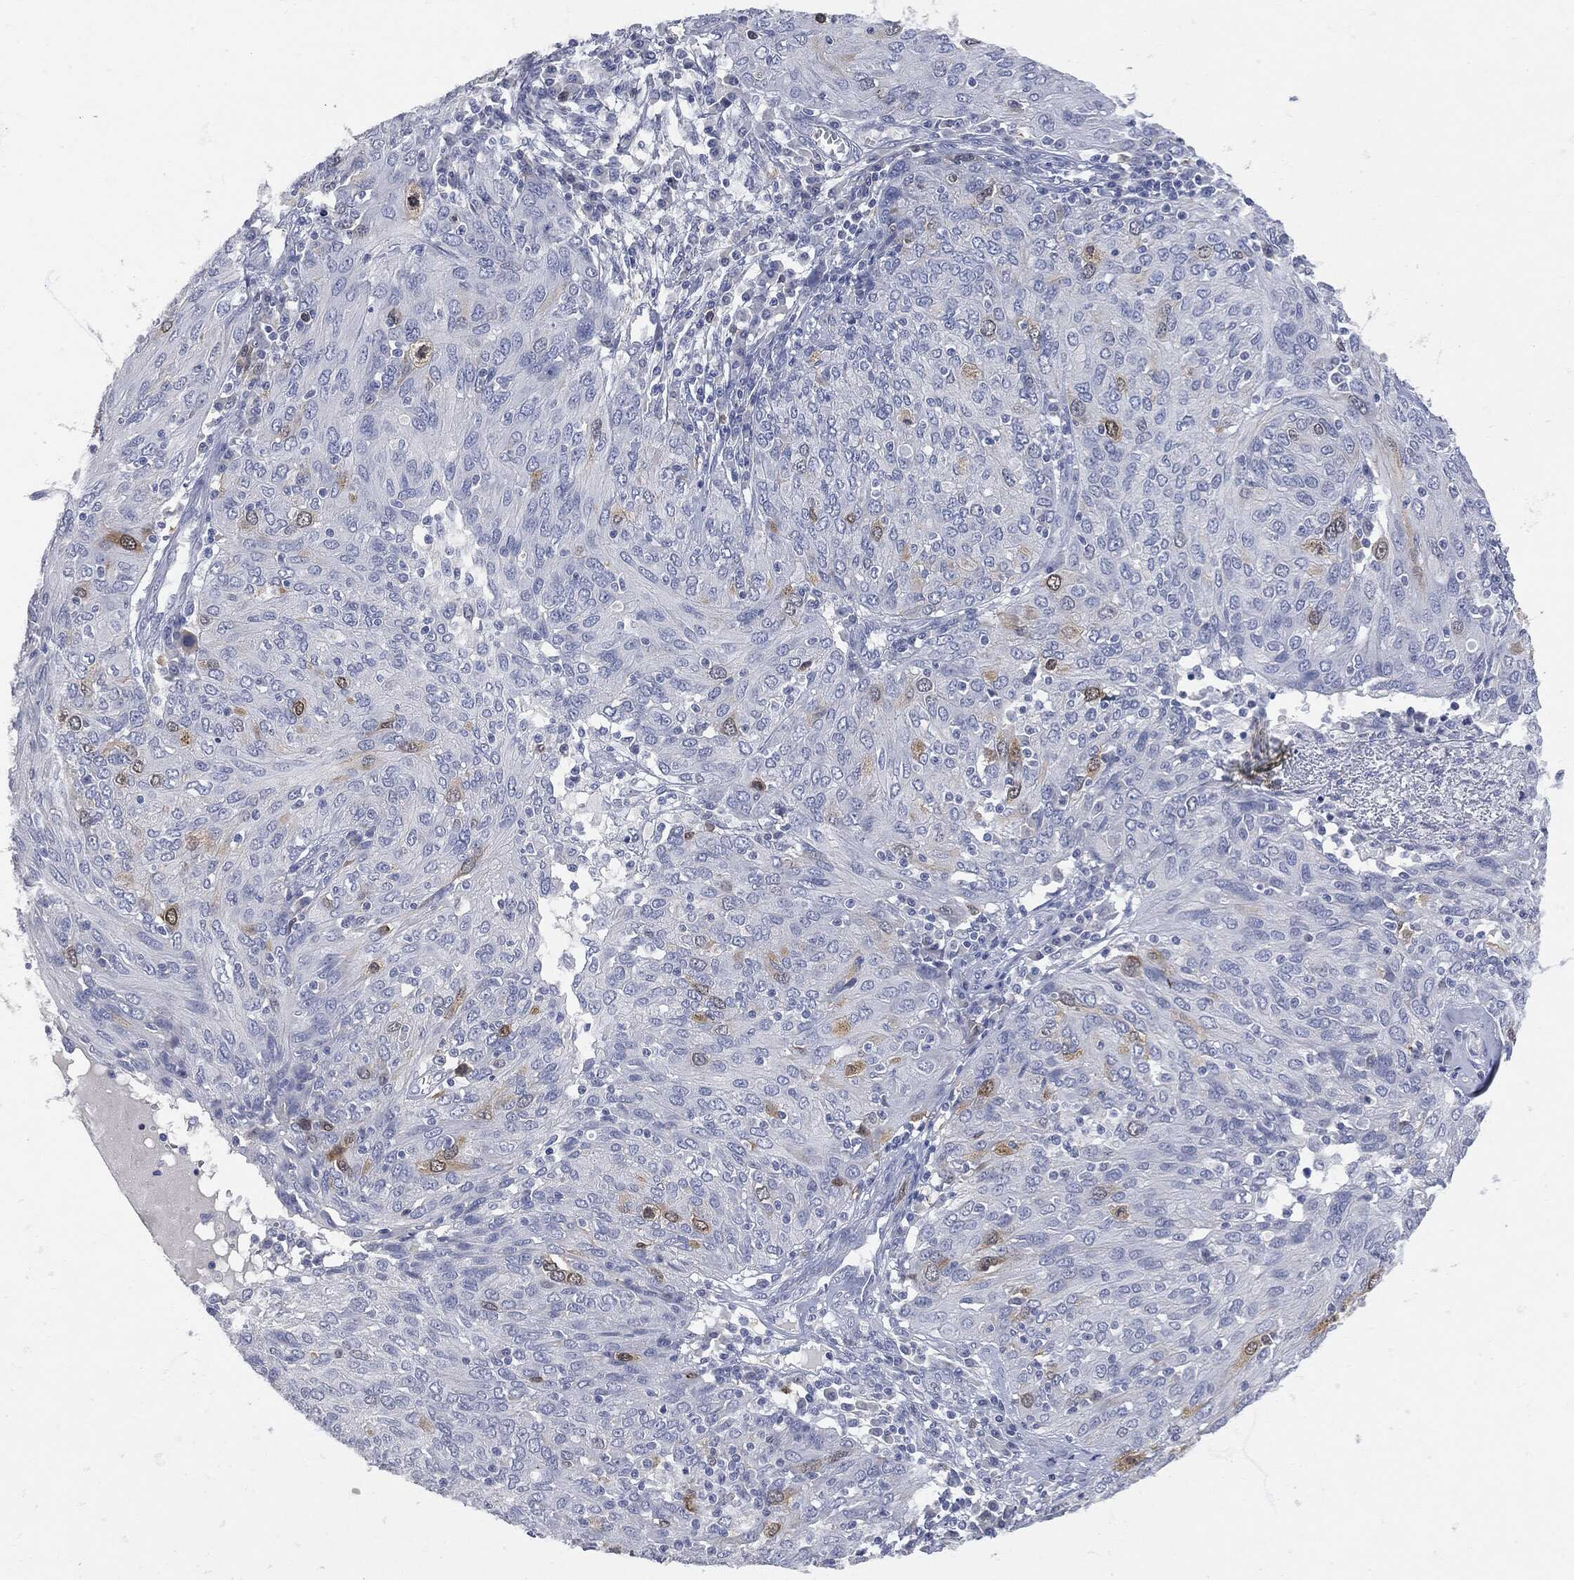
{"staining": {"intensity": "moderate", "quantity": "<25%", "location": "cytoplasmic/membranous"}, "tissue": "ovarian cancer", "cell_type": "Tumor cells", "image_type": "cancer", "snomed": [{"axis": "morphology", "description": "Carcinoma, endometroid"}, {"axis": "topography", "description": "Ovary"}], "caption": "Moderate cytoplasmic/membranous staining for a protein is identified in approximately <25% of tumor cells of ovarian cancer (endometroid carcinoma) using immunohistochemistry (IHC).", "gene": "UBE2C", "patient": {"sex": "female", "age": 50}}